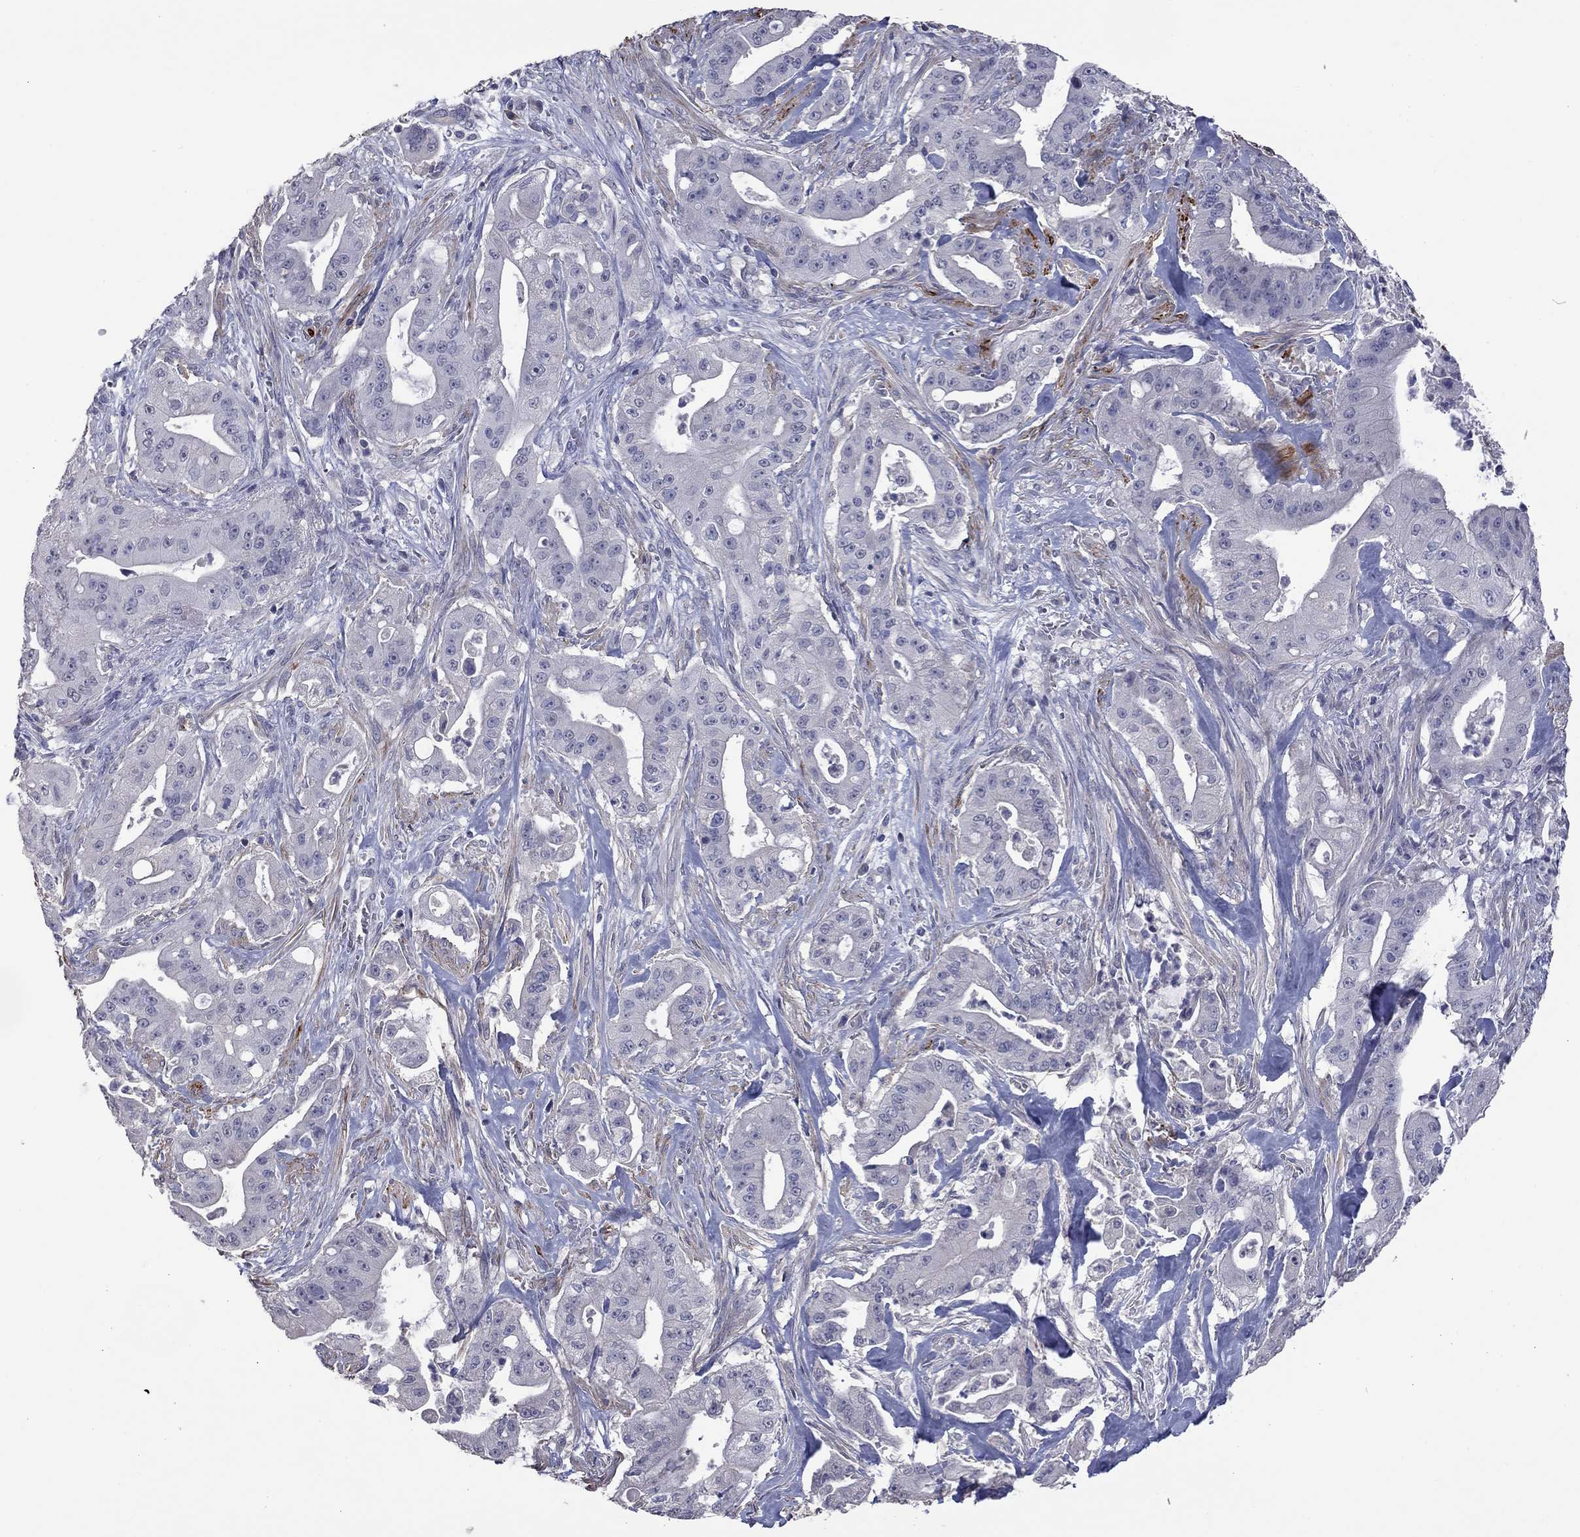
{"staining": {"intensity": "negative", "quantity": "none", "location": "none"}, "tissue": "pancreatic cancer", "cell_type": "Tumor cells", "image_type": "cancer", "snomed": [{"axis": "morphology", "description": "Normal tissue, NOS"}, {"axis": "morphology", "description": "Inflammation, NOS"}, {"axis": "morphology", "description": "Adenocarcinoma, NOS"}, {"axis": "topography", "description": "Pancreas"}], "caption": "IHC histopathology image of neoplastic tissue: adenocarcinoma (pancreatic) stained with DAB (3,3'-diaminobenzidine) shows no significant protein staining in tumor cells.", "gene": "IP6K3", "patient": {"sex": "male", "age": 57}}